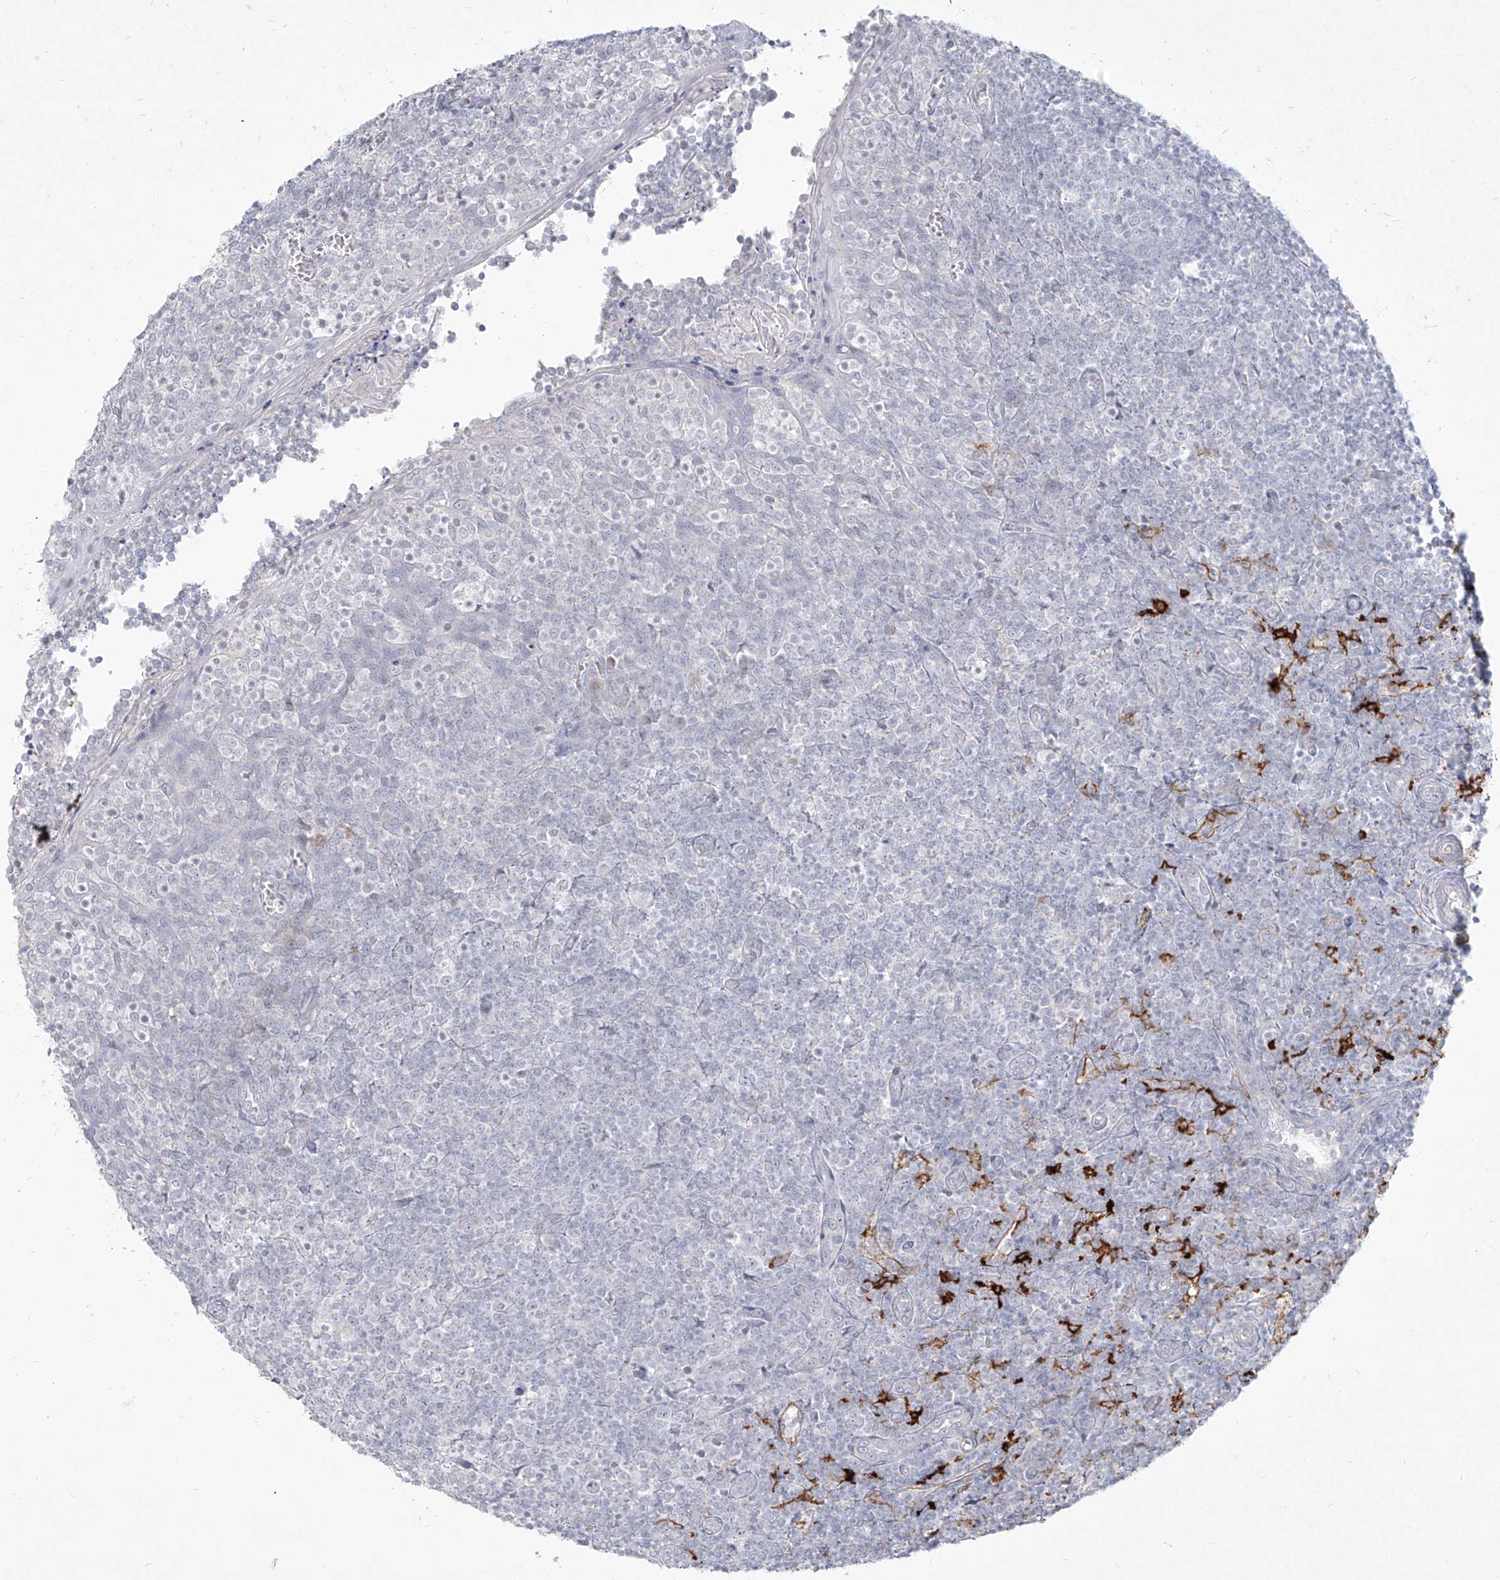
{"staining": {"intensity": "negative", "quantity": "none", "location": "none"}, "tissue": "tonsil", "cell_type": "Germinal center cells", "image_type": "normal", "snomed": [{"axis": "morphology", "description": "Normal tissue, NOS"}, {"axis": "topography", "description": "Tonsil"}], "caption": "Histopathology image shows no significant protein positivity in germinal center cells of unremarkable tonsil.", "gene": "CD209", "patient": {"sex": "female", "age": 19}}